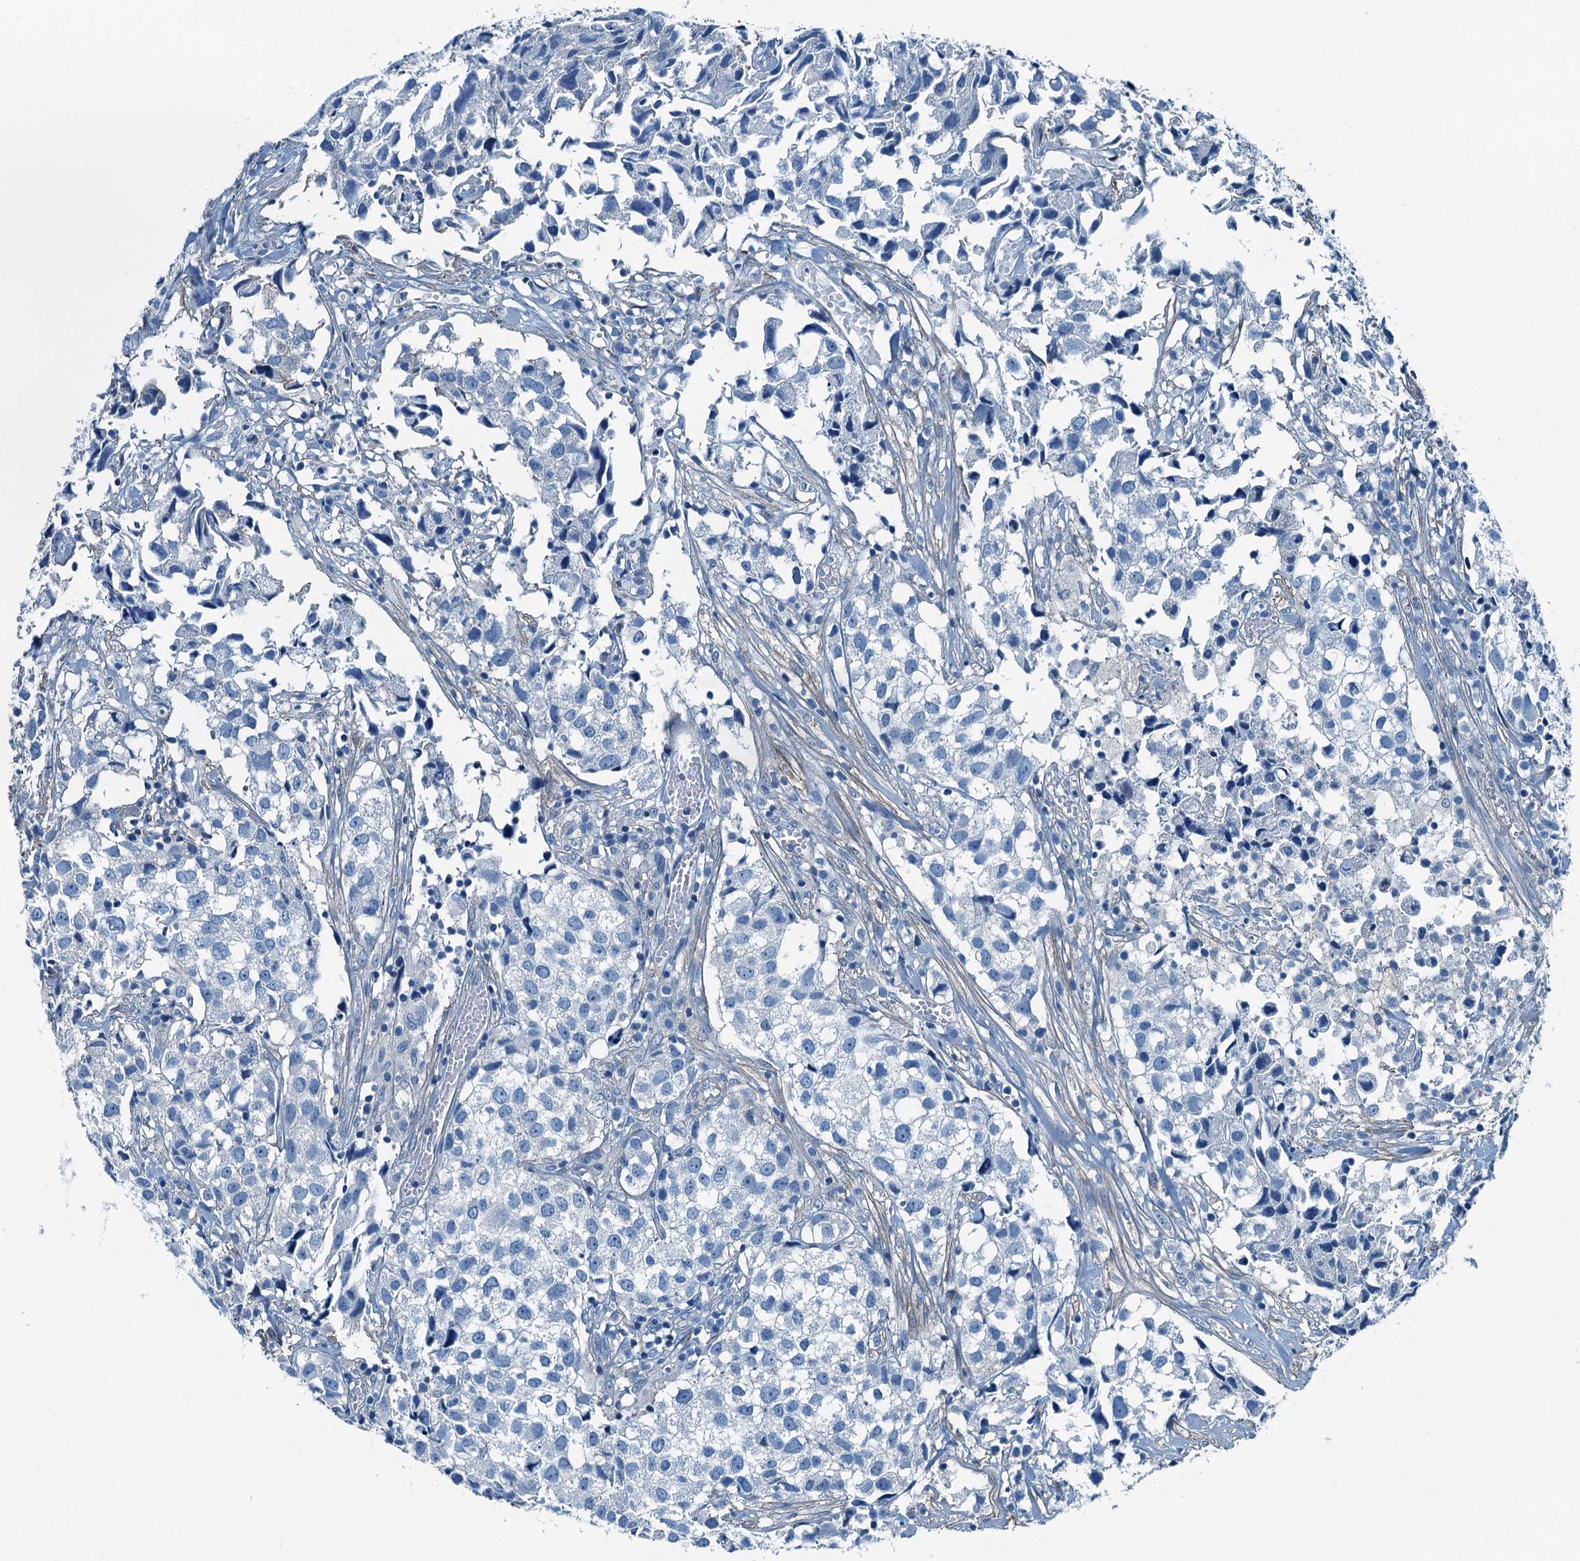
{"staining": {"intensity": "negative", "quantity": "none", "location": "none"}, "tissue": "urothelial cancer", "cell_type": "Tumor cells", "image_type": "cancer", "snomed": [{"axis": "morphology", "description": "Urothelial carcinoma, High grade"}, {"axis": "topography", "description": "Urinary bladder"}], "caption": "This is an immunohistochemistry (IHC) micrograph of human urothelial cancer. There is no expression in tumor cells.", "gene": "RAB3IL1", "patient": {"sex": "female", "age": 75}}